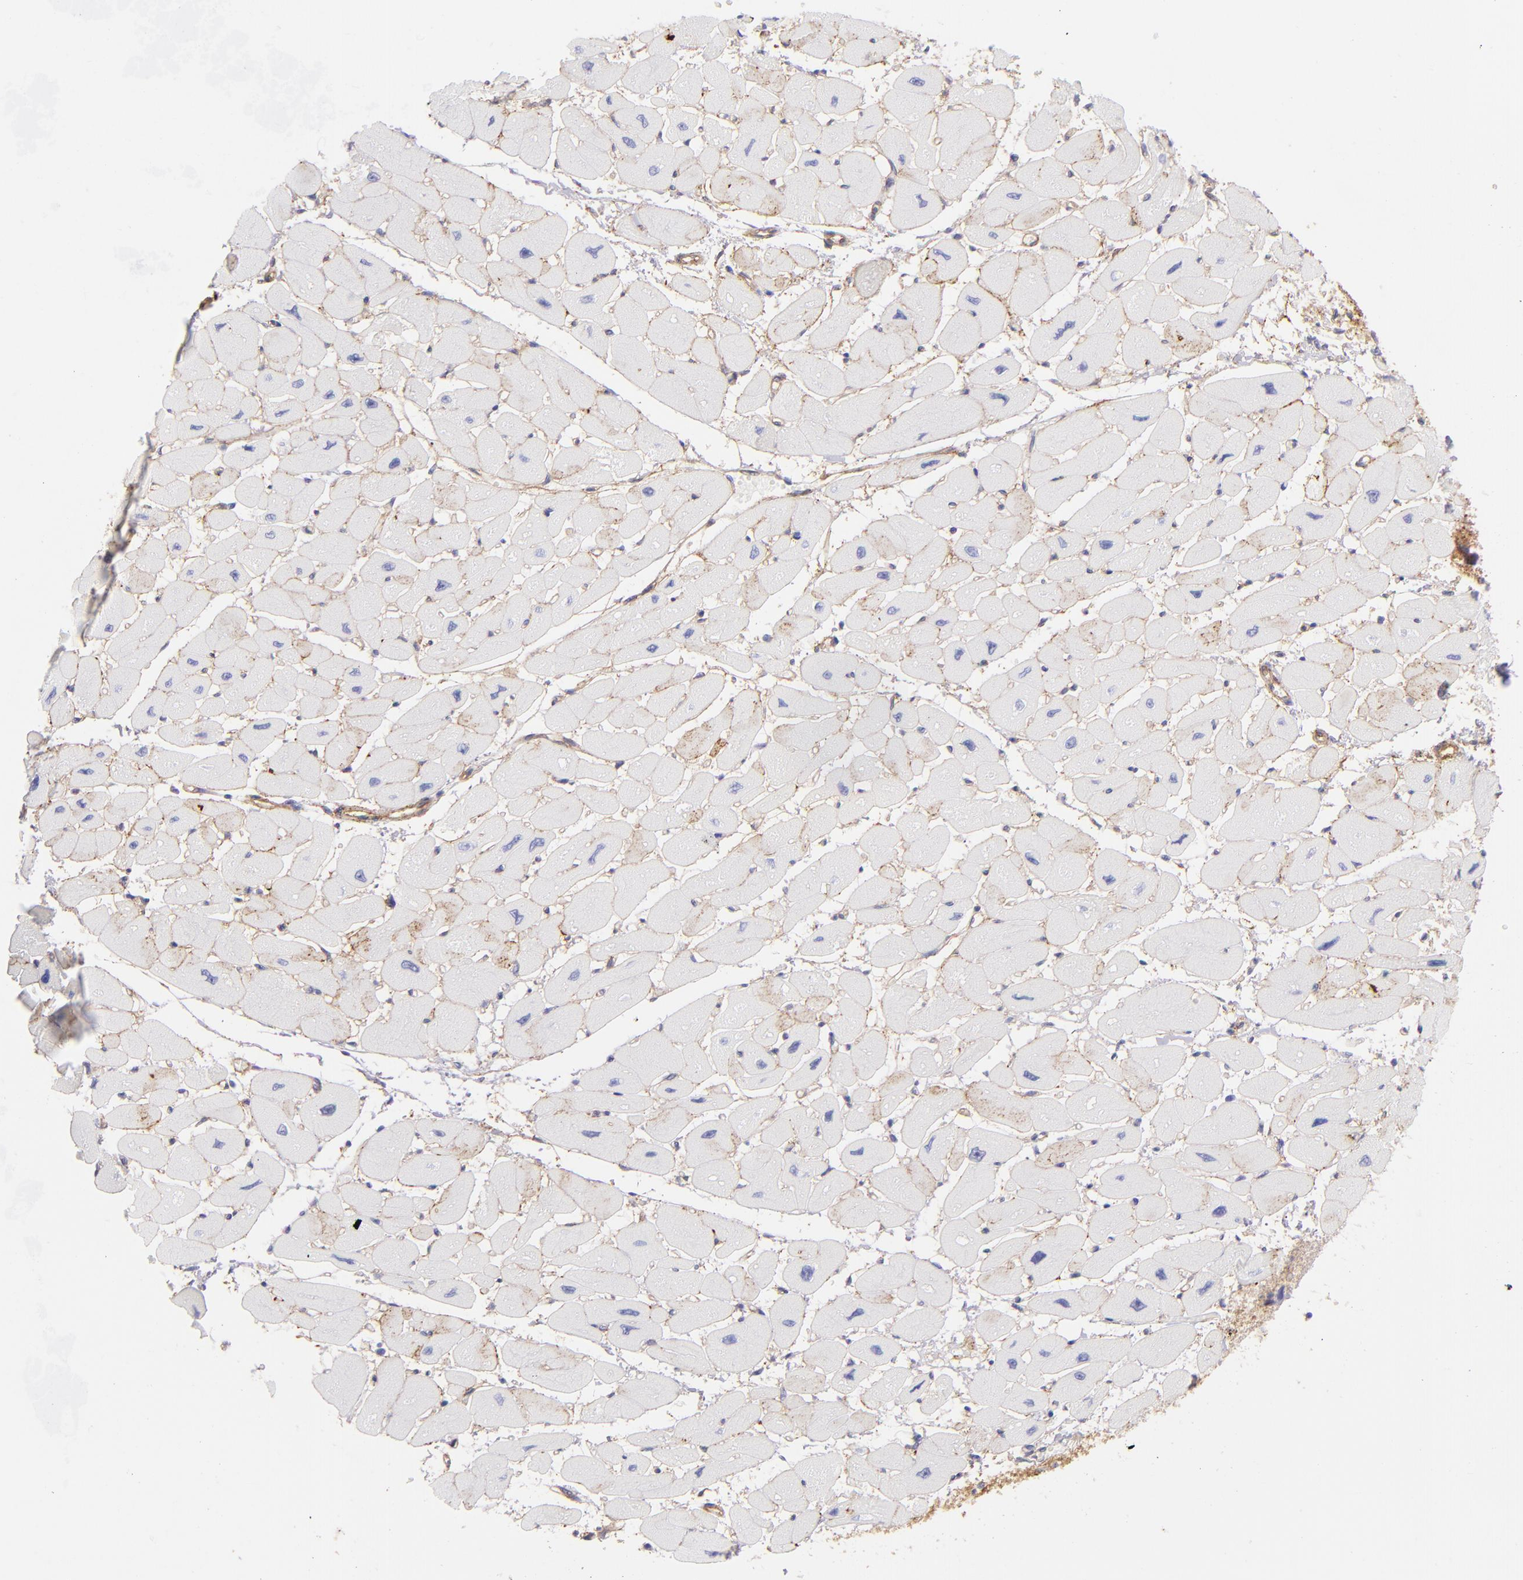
{"staining": {"intensity": "moderate", "quantity": ">75%", "location": "cytoplasmic/membranous"}, "tissue": "heart muscle", "cell_type": "Cardiomyocytes", "image_type": "normal", "snomed": [{"axis": "morphology", "description": "Normal tissue, NOS"}, {"axis": "topography", "description": "Heart"}], "caption": "IHC of benign heart muscle demonstrates medium levels of moderate cytoplasmic/membranous staining in about >75% of cardiomyocytes. (brown staining indicates protein expression, while blue staining denotes nuclei).", "gene": "CD81", "patient": {"sex": "female", "age": 54}}